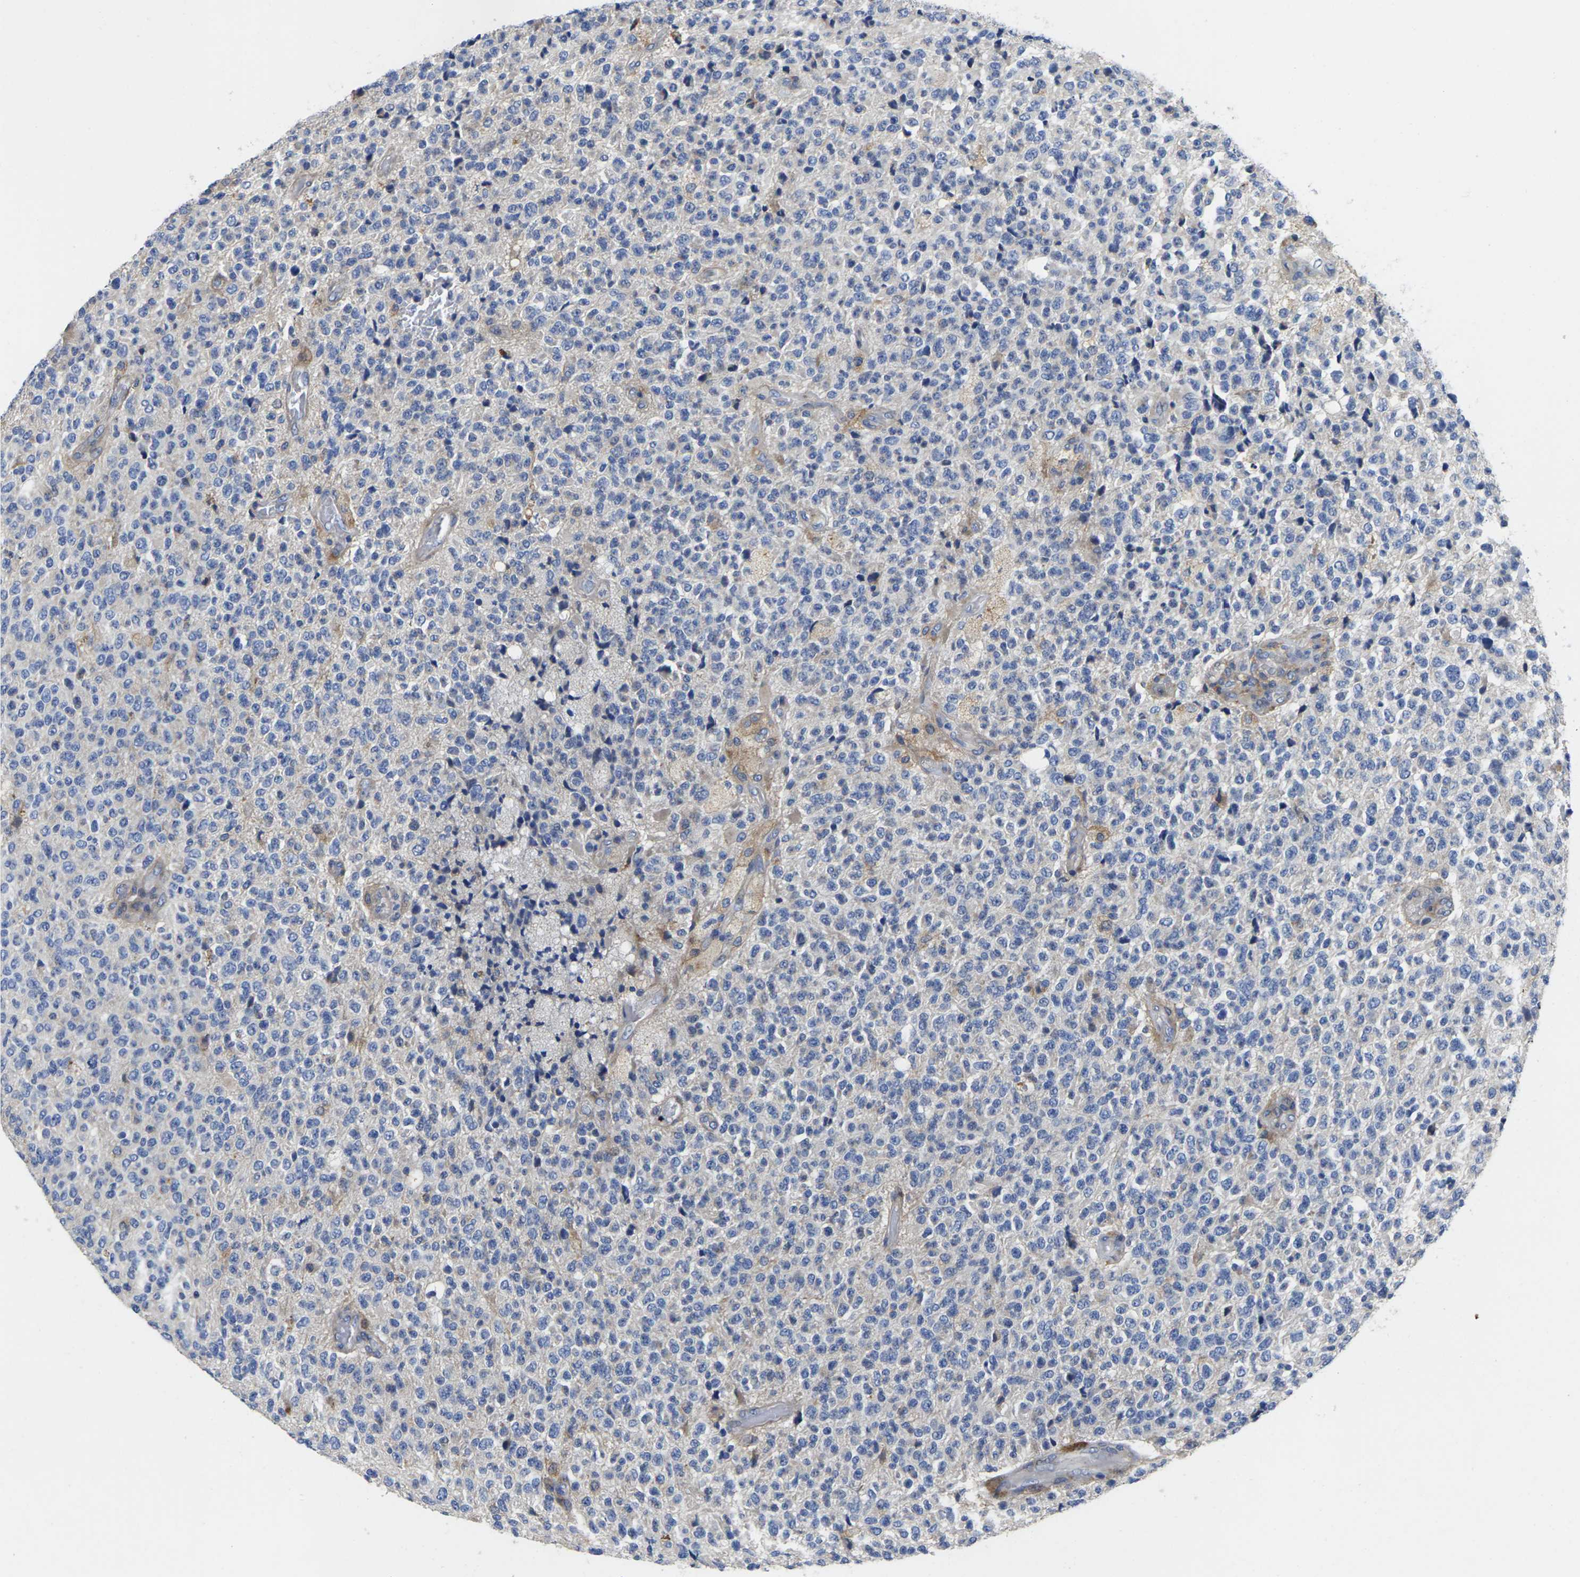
{"staining": {"intensity": "negative", "quantity": "none", "location": "none"}, "tissue": "glioma", "cell_type": "Tumor cells", "image_type": "cancer", "snomed": [{"axis": "morphology", "description": "Glioma, malignant, High grade"}, {"axis": "topography", "description": "pancreas cauda"}], "caption": "Tumor cells show no significant positivity in high-grade glioma (malignant).", "gene": "SCNN1A", "patient": {"sex": "male", "age": 60}}